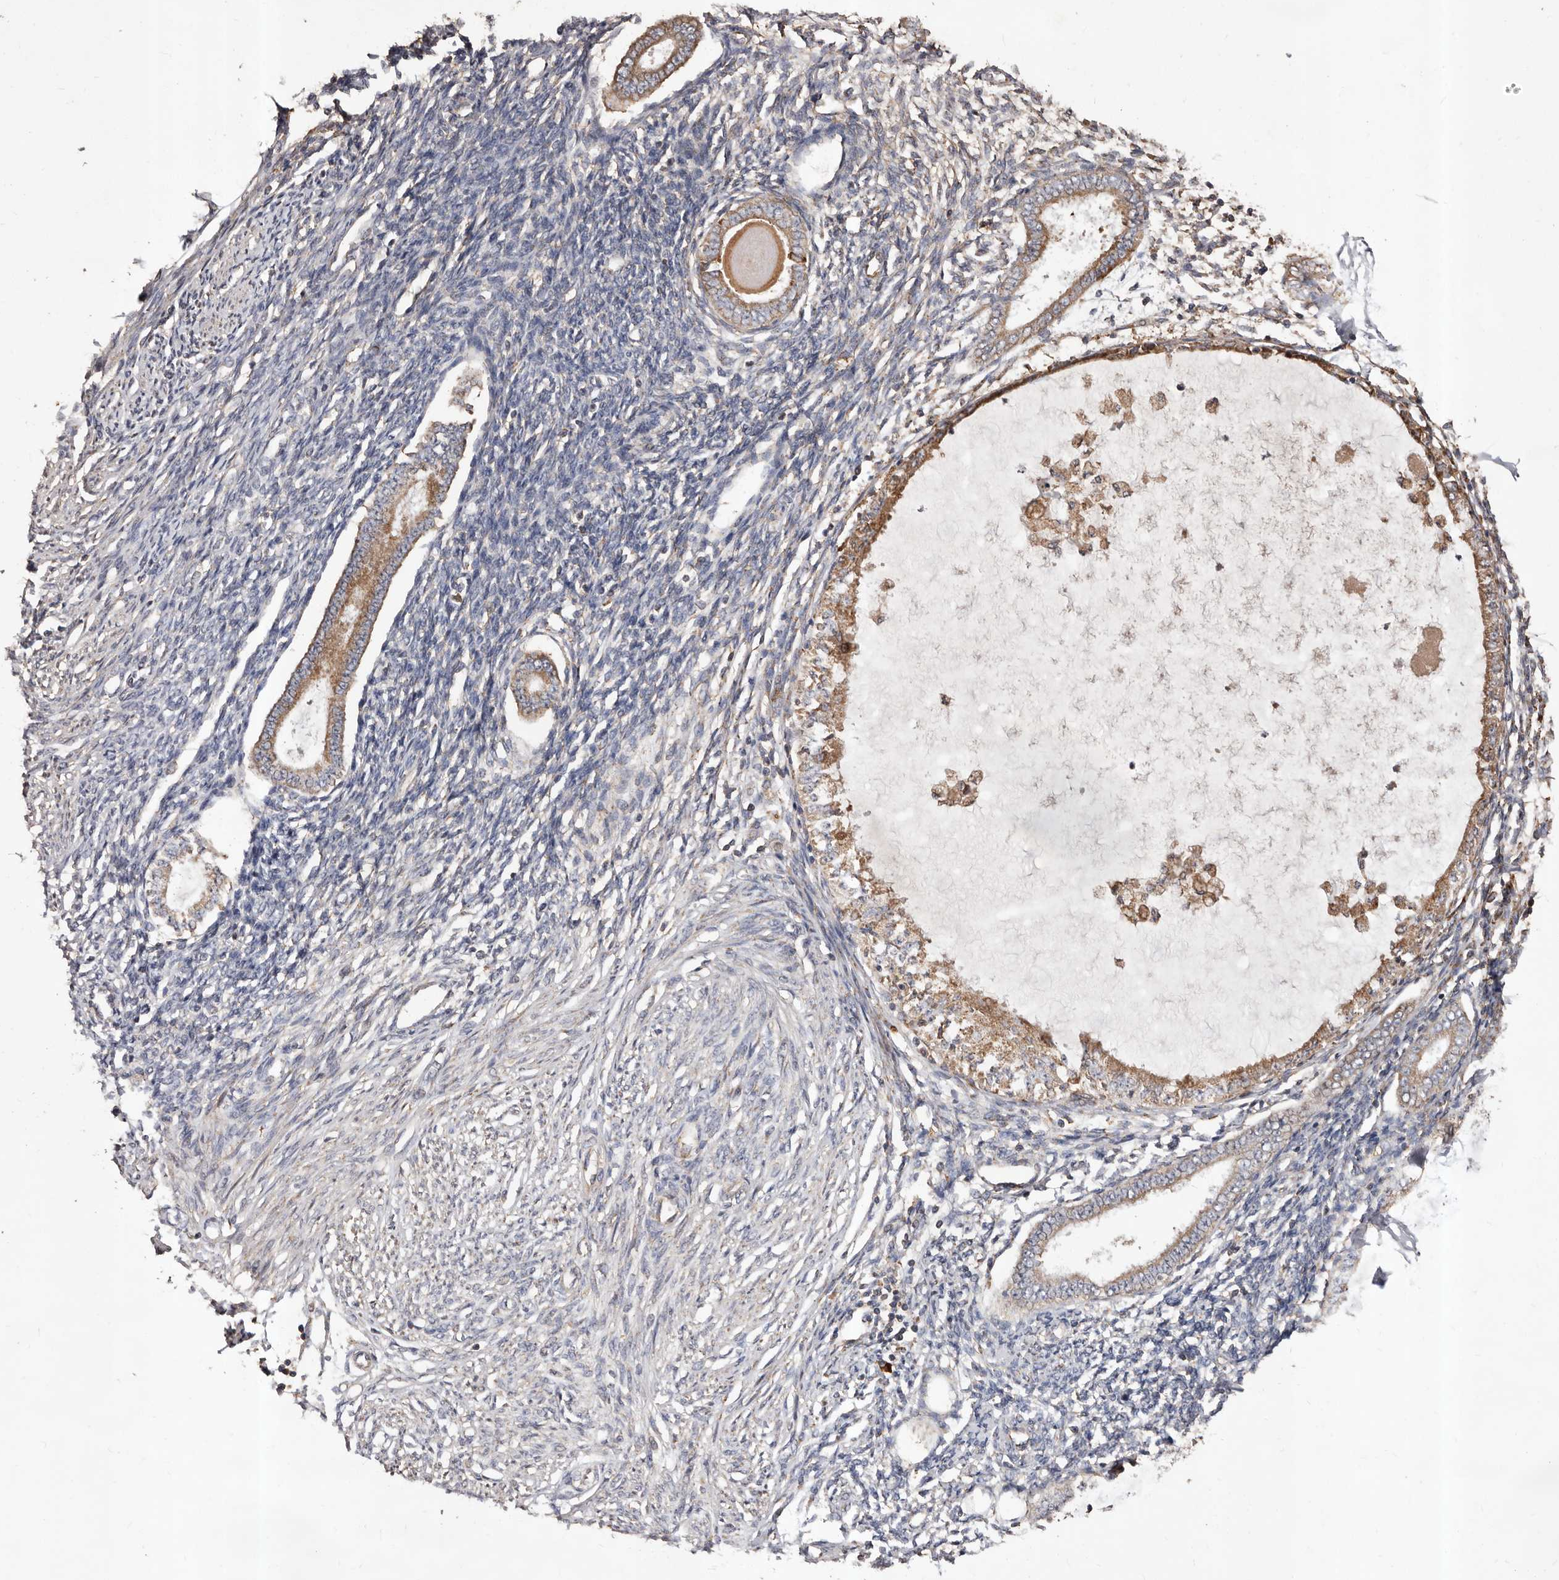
{"staining": {"intensity": "moderate", "quantity": "25%-75%", "location": "cytoplasmic/membranous"}, "tissue": "endometrium", "cell_type": "Cells in endometrial stroma", "image_type": "normal", "snomed": [{"axis": "morphology", "description": "Normal tissue, NOS"}, {"axis": "topography", "description": "Endometrium"}], "caption": "Immunohistochemistry staining of unremarkable endometrium, which reveals medium levels of moderate cytoplasmic/membranous positivity in approximately 25%-75% of cells in endometrial stroma indicating moderate cytoplasmic/membranous protein positivity. The staining was performed using DAB (brown) for protein detection and nuclei were counterstained in hematoxylin (blue).", "gene": "STEAP2", "patient": {"sex": "female", "age": 56}}